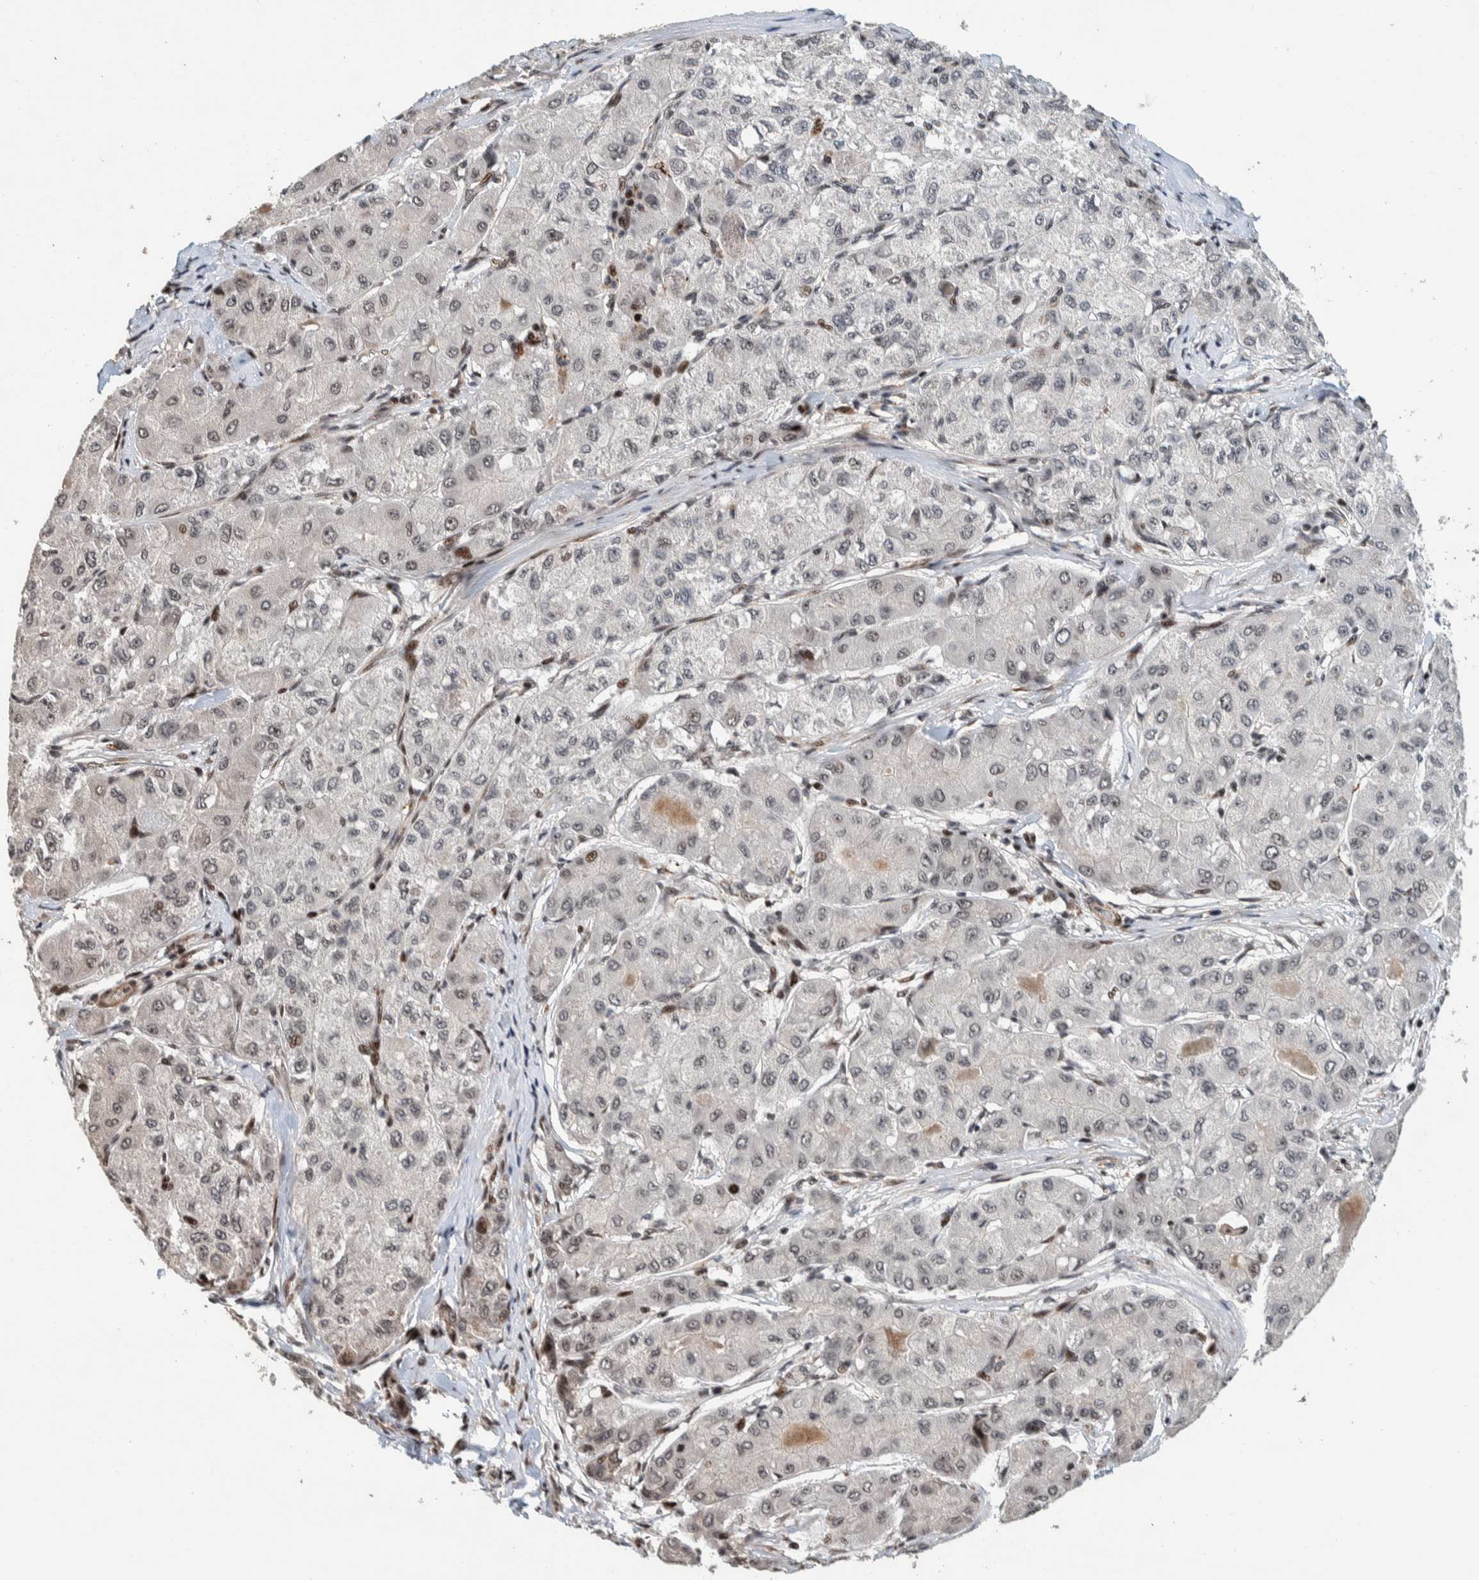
{"staining": {"intensity": "weak", "quantity": "<25%", "location": "nuclear"}, "tissue": "liver cancer", "cell_type": "Tumor cells", "image_type": "cancer", "snomed": [{"axis": "morphology", "description": "Carcinoma, Hepatocellular, NOS"}, {"axis": "topography", "description": "Liver"}], "caption": "The immunohistochemistry (IHC) histopathology image has no significant expression in tumor cells of liver cancer tissue. (DAB (3,3'-diaminobenzidine) IHC visualized using brightfield microscopy, high magnification).", "gene": "CHD4", "patient": {"sex": "male", "age": 80}}